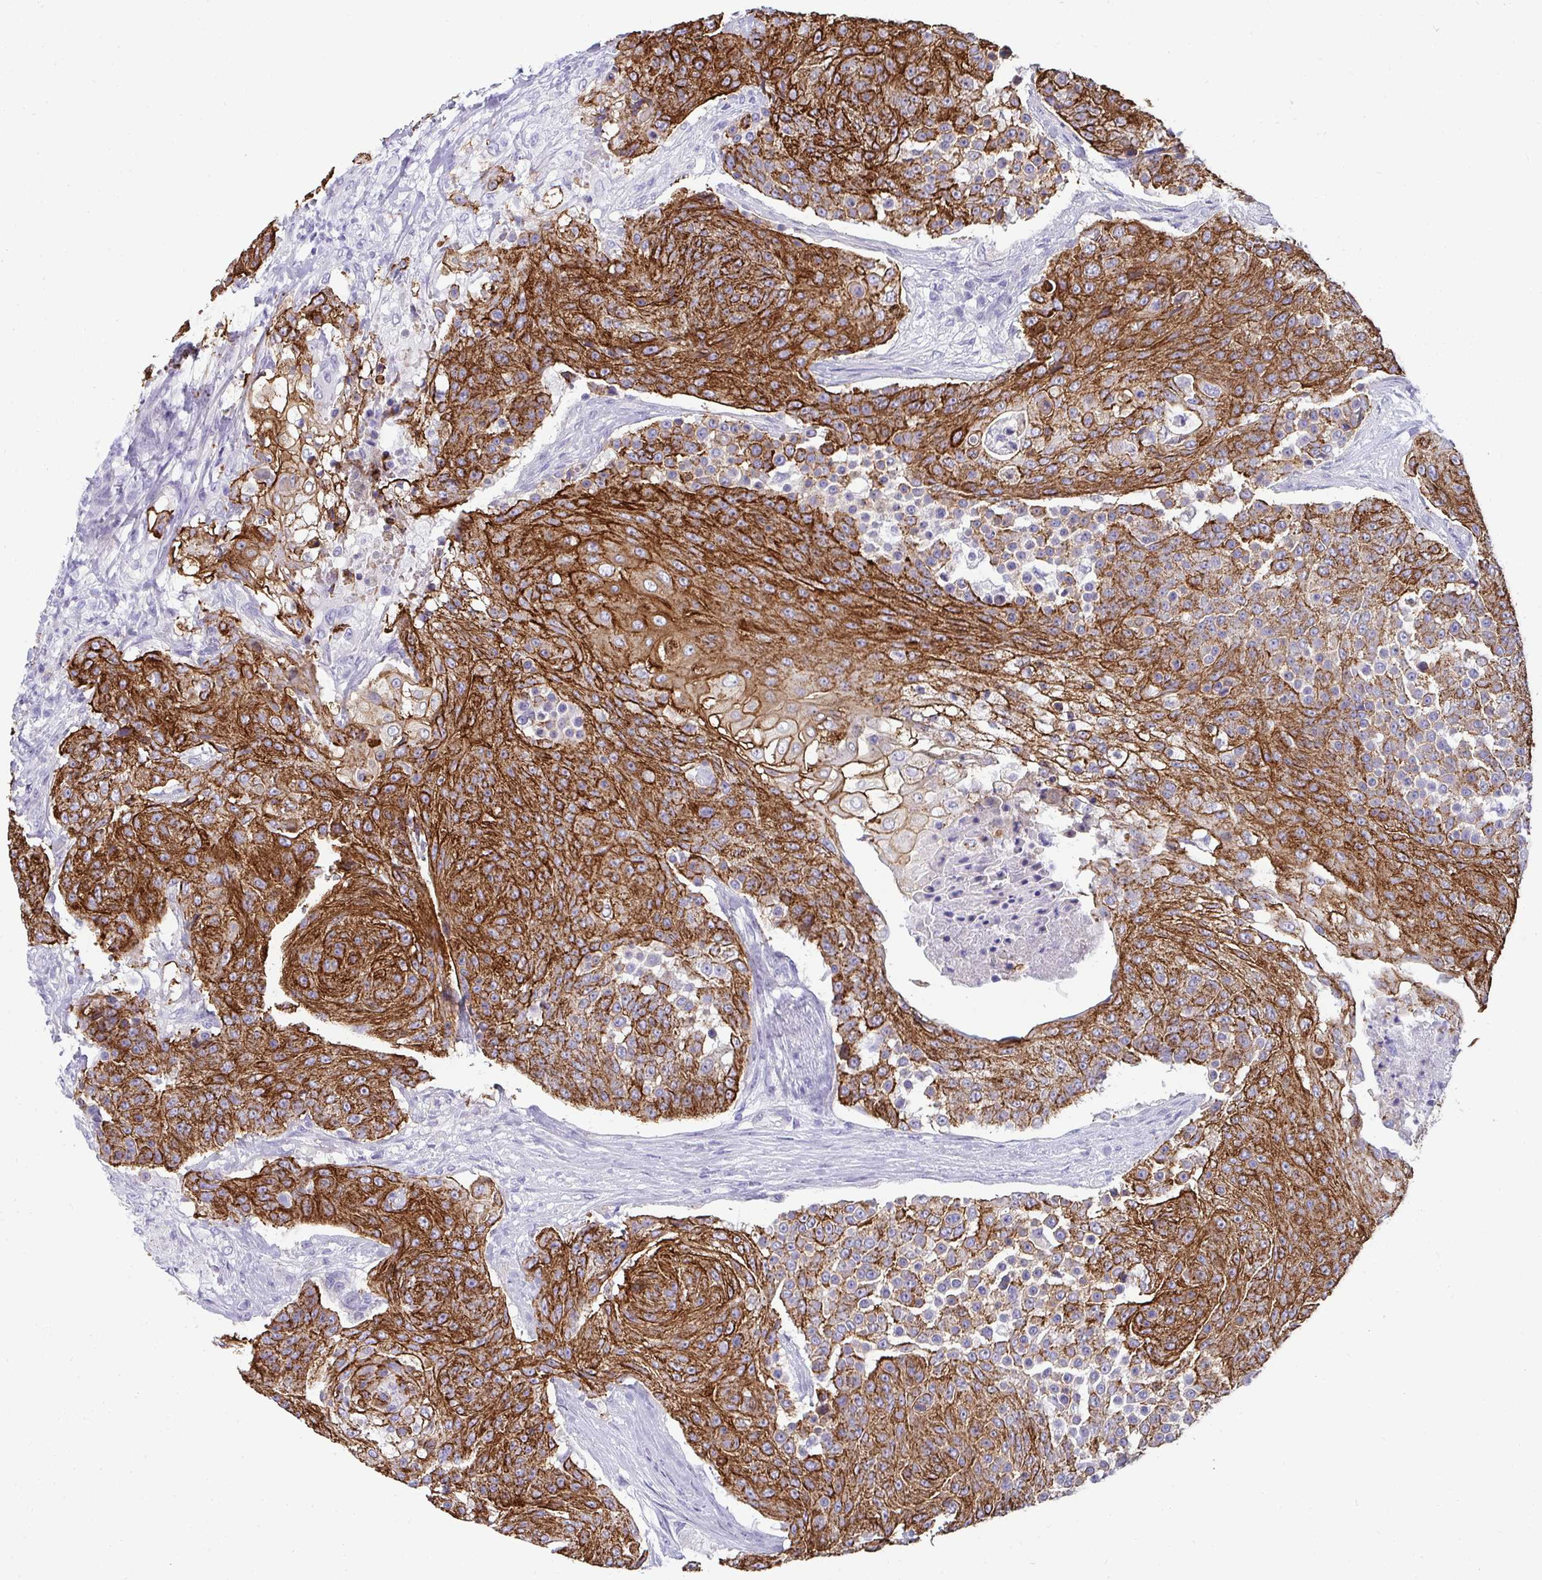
{"staining": {"intensity": "strong", "quantity": ">75%", "location": "cytoplasmic/membranous"}, "tissue": "urothelial cancer", "cell_type": "Tumor cells", "image_type": "cancer", "snomed": [{"axis": "morphology", "description": "Urothelial carcinoma, High grade"}, {"axis": "topography", "description": "Urinary bladder"}], "caption": "Urothelial carcinoma (high-grade) stained with DAB immunohistochemistry shows high levels of strong cytoplasmic/membranous expression in approximately >75% of tumor cells.", "gene": "AK5", "patient": {"sex": "female", "age": 63}}